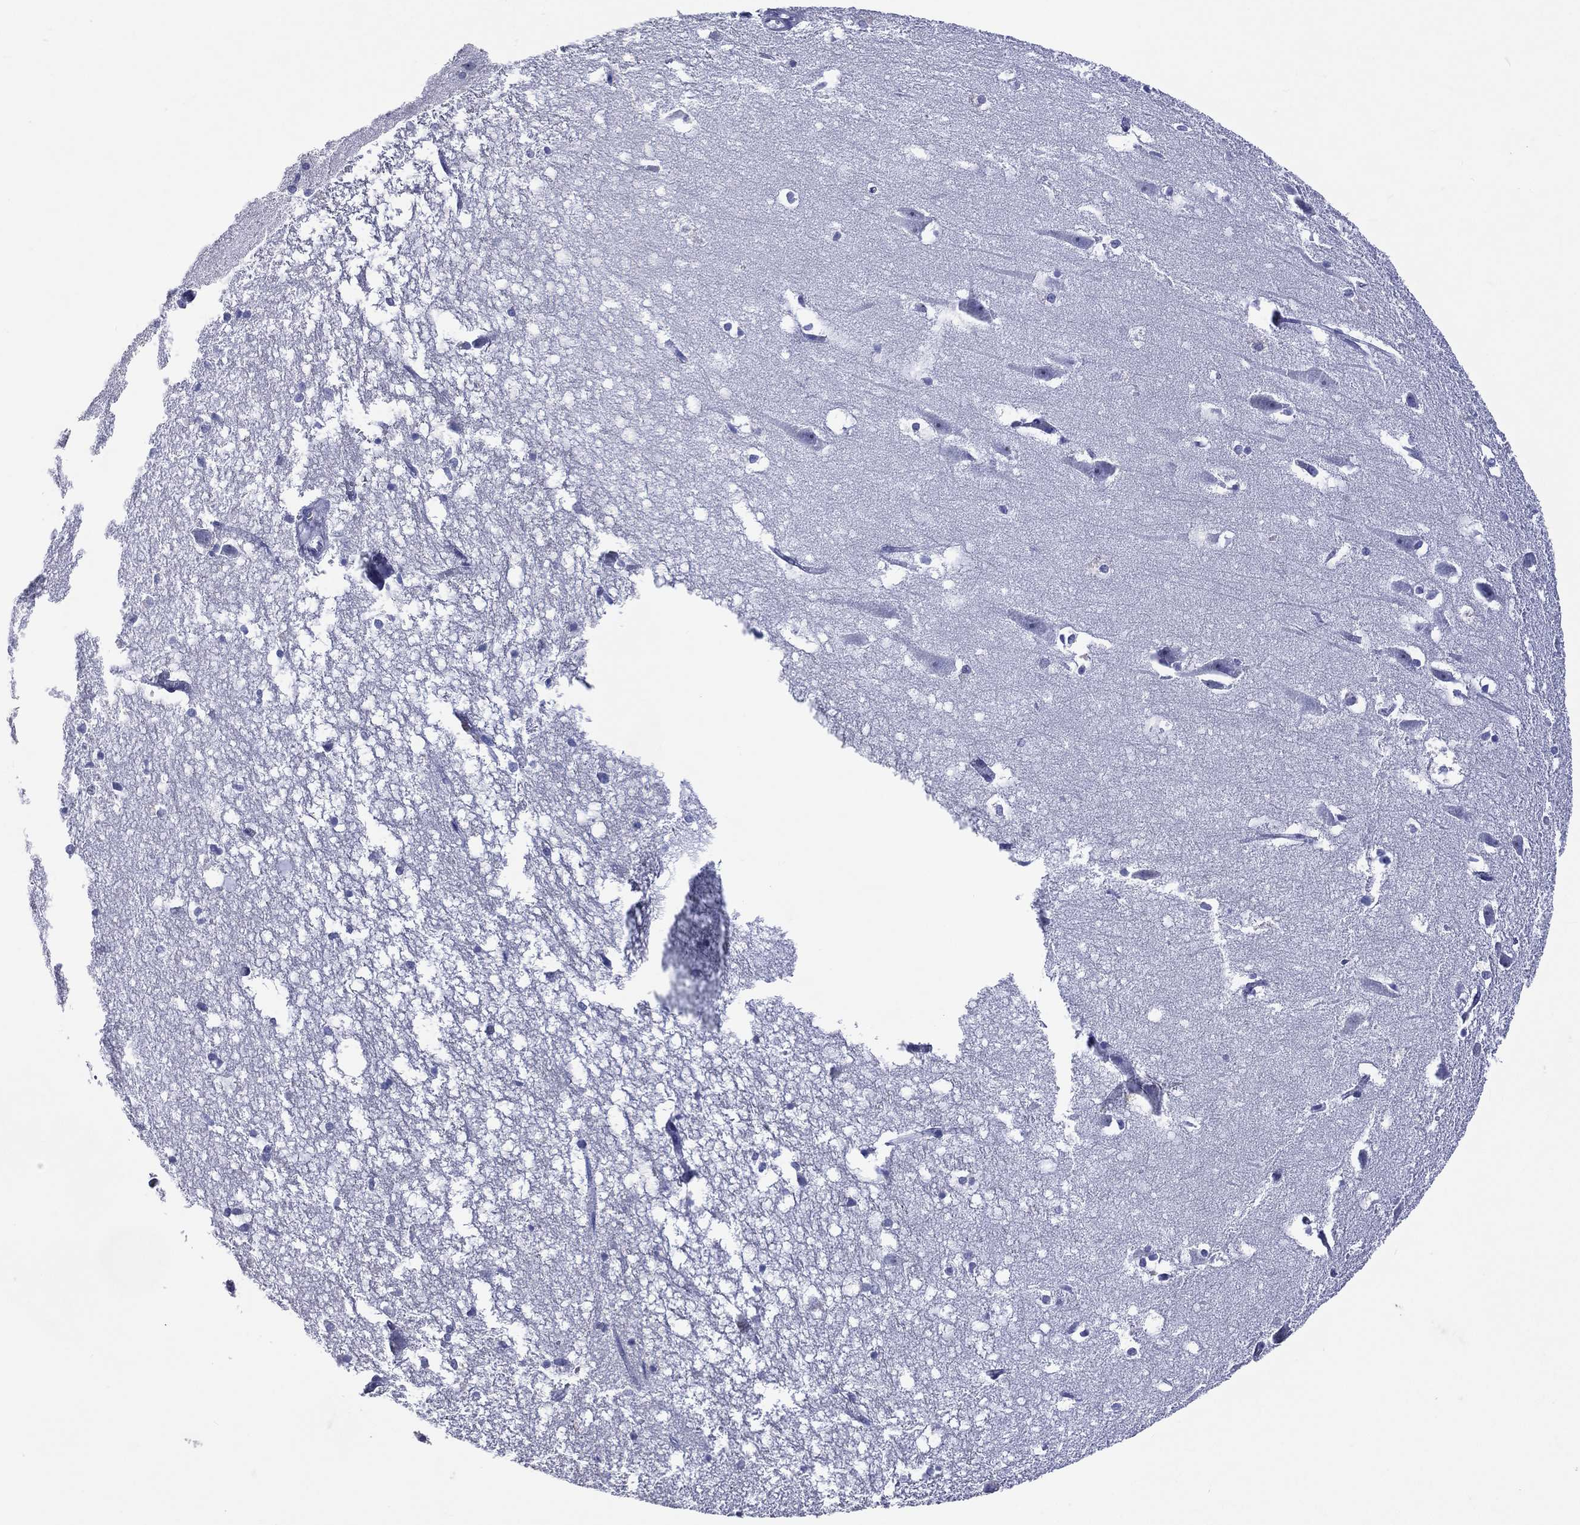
{"staining": {"intensity": "negative", "quantity": "none", "location": "none"}, "tissue": "hippocampus", "cell_type": "Glial cells", "image_type": "normal", "snomed": [{"axis": "morphology", "description": "Normal tissue, NOS"}, {"axis": "topography", "description": "Lateral ventricle wall"}, {"axis": "topography", "description": "Hippocampus"}], "caption": "A histopathology image of hippocampus stained for a protein shows no brown staining in glial cells. (DAB IHC, high magnification).", "gene": "SSX1", "patient": {"sex": "female", "age": 63}}